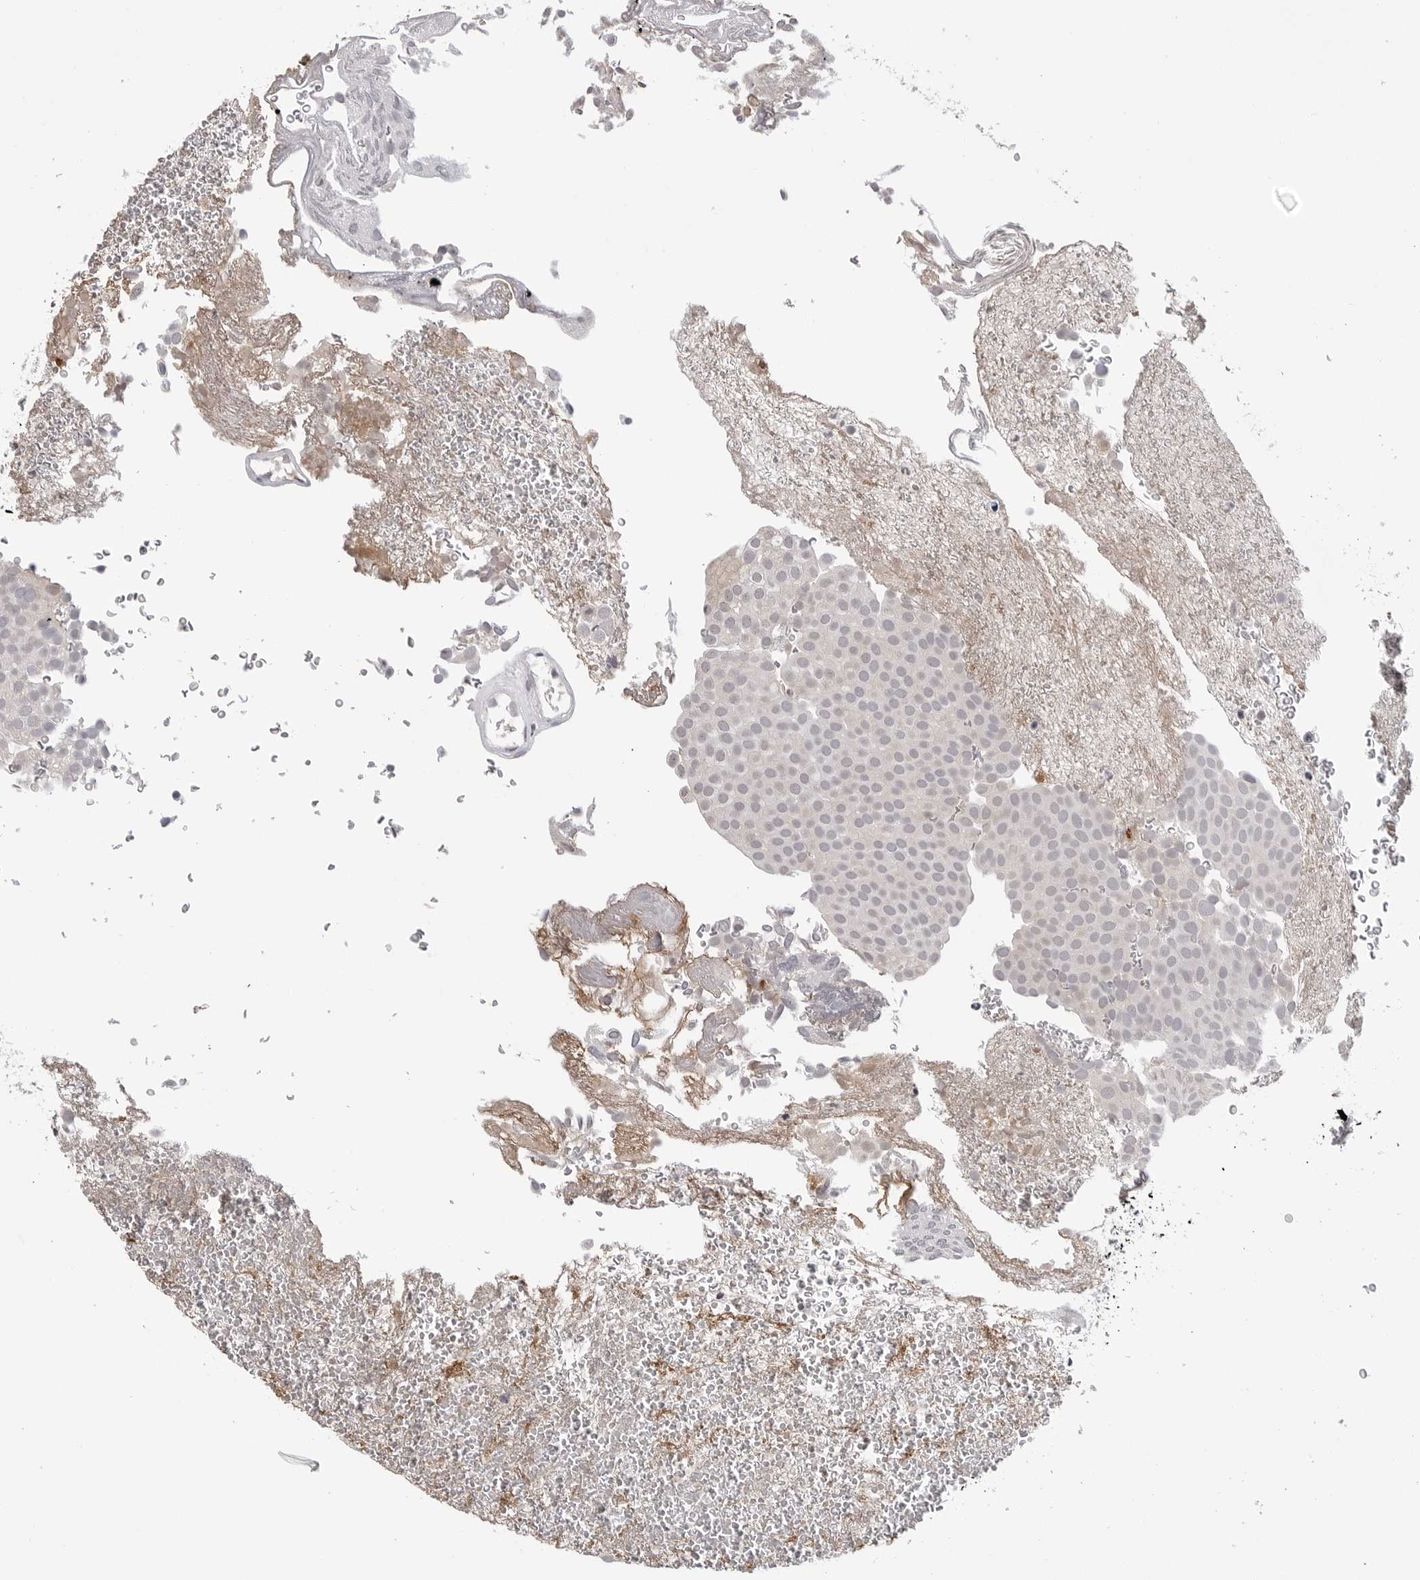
{"staining": {"intensity": "negative", "quantity": "none", "location": "none"}, "tissue": "urothelial cancer", "cell_type": "Tumor cells", "image_type": "cancer", "snomed": [{"axis": "morphology", "description": "Urothelial carcinoma, Low grade"}, {"axis": "topography", "description": "Urinary bladder"}], "caption": "A micrograph of human urothelial cancer is negative for staining in tumor cells.", "gene": "CDK20", "patient": {"sex": "male", "age": 78}}